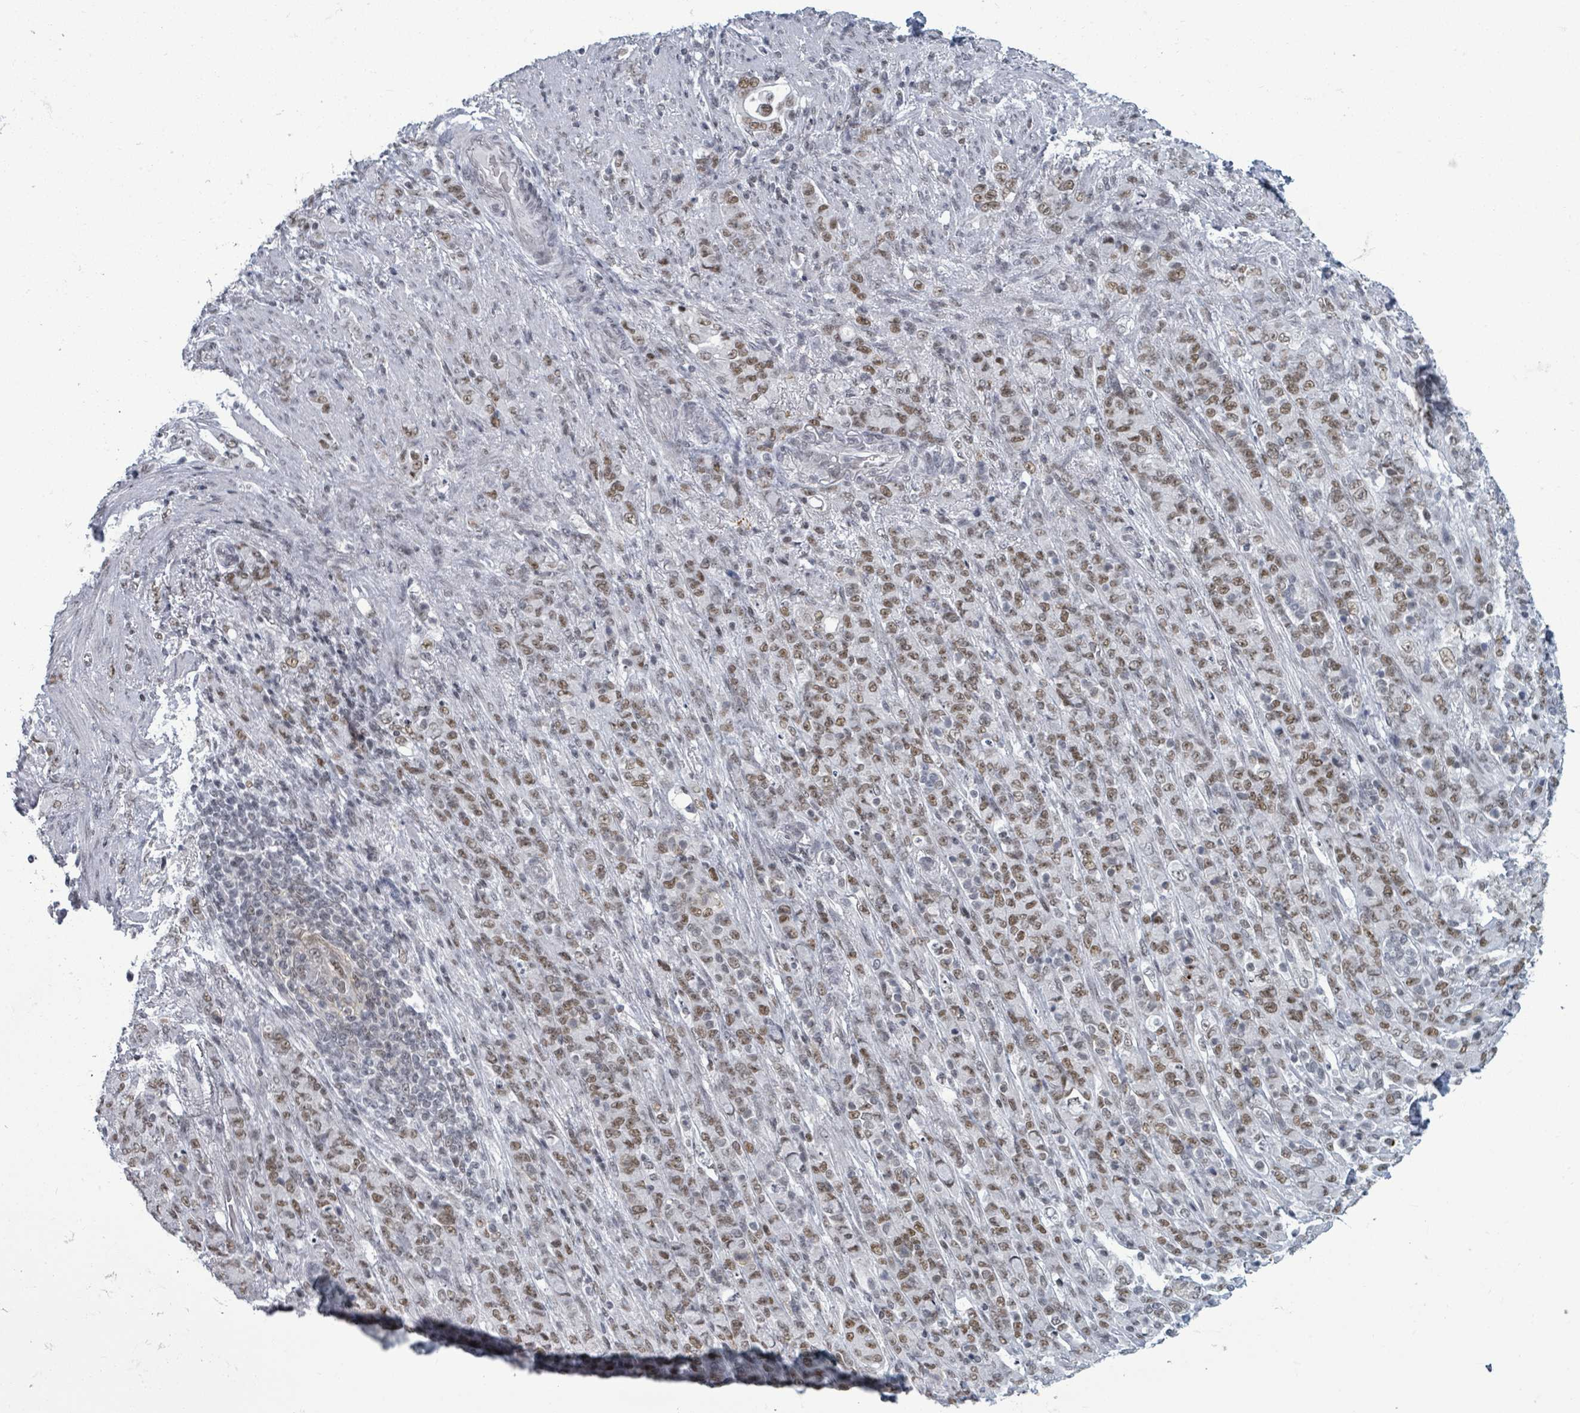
{"staining": {"intensity": "moderate", "quantity": ">75%", "location": "nuclear"}, "tissue": "stomach cancer", "cell_type": "Tumor cells", "image_type": "cancer", "snomed": [{"axis": "morphology", "description": "Adenocarcinoma, NOS"}, {"axis": "topography", "description": "Stomach"}], "caption": "Stomach adenocarcinoma stained for a protein (brown) reveals moderate nuclear positive positivity in approximately >75% of tumor cells.", "gene": "ERCC5", "patient": {"sex": "female", "age": 79}}